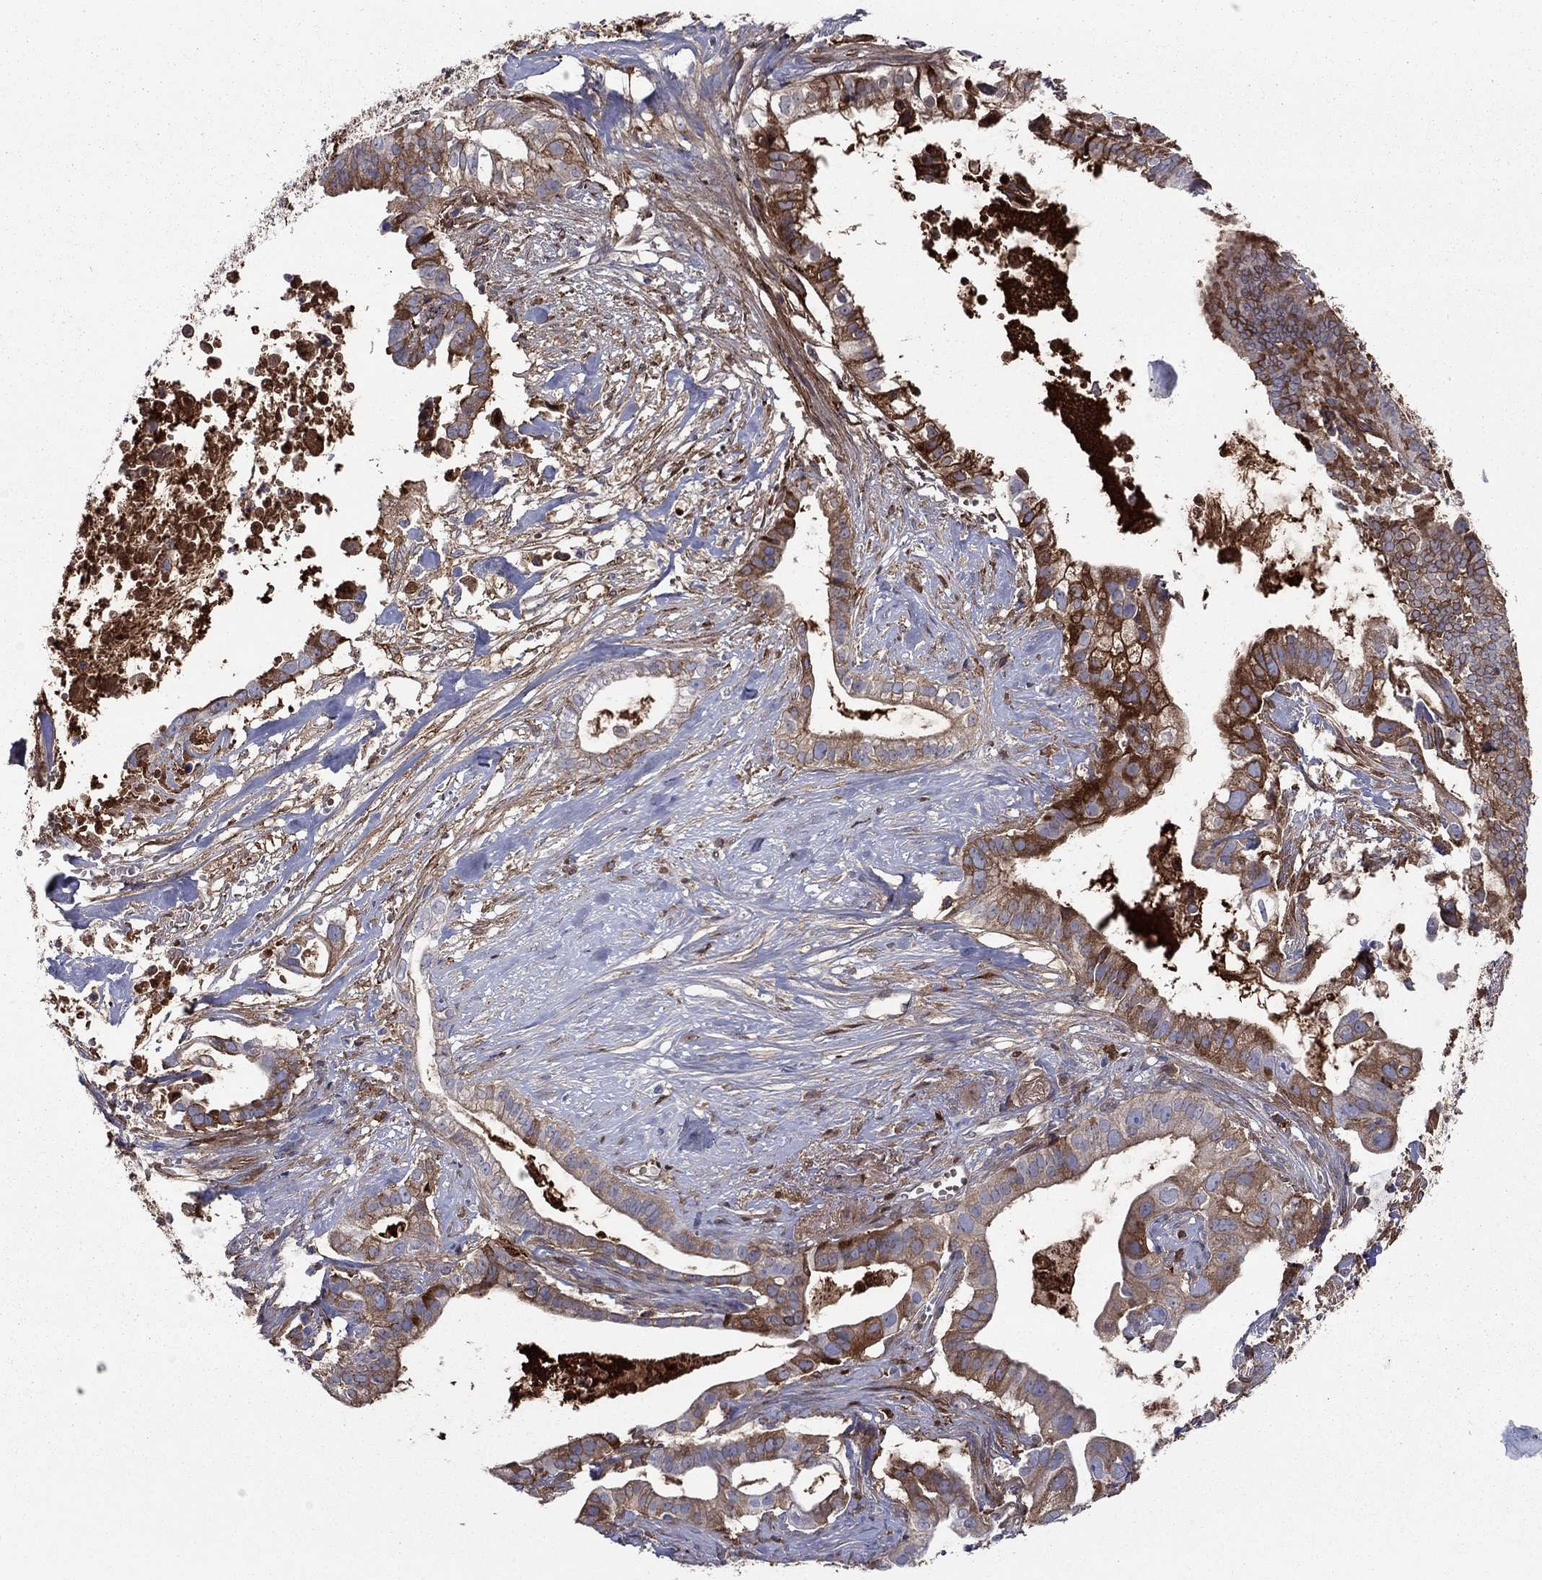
{"staining": {"intensity": "strong", "quantity": "25%-75%", "location": "cytoplasmic/membranous"}, "tissue": "pancreatic cancer", "cell_type": "Tumor cells", "image_type": "cancer", "snomed": [{"axis": "morphology", "description": "Adenocarcinoma, NOS"}, {"axis": "topography", "description": "Pancreas"}], "caption": "Pancreatic adenocarcinoma stained with DAB immunohistochemistry reveals high levels of strong cytoplasmic/membranous staining in approximately 25%-75% of tumor cells.", "gene": "HPX", "patient": {"sex": "male", "age": 61}}